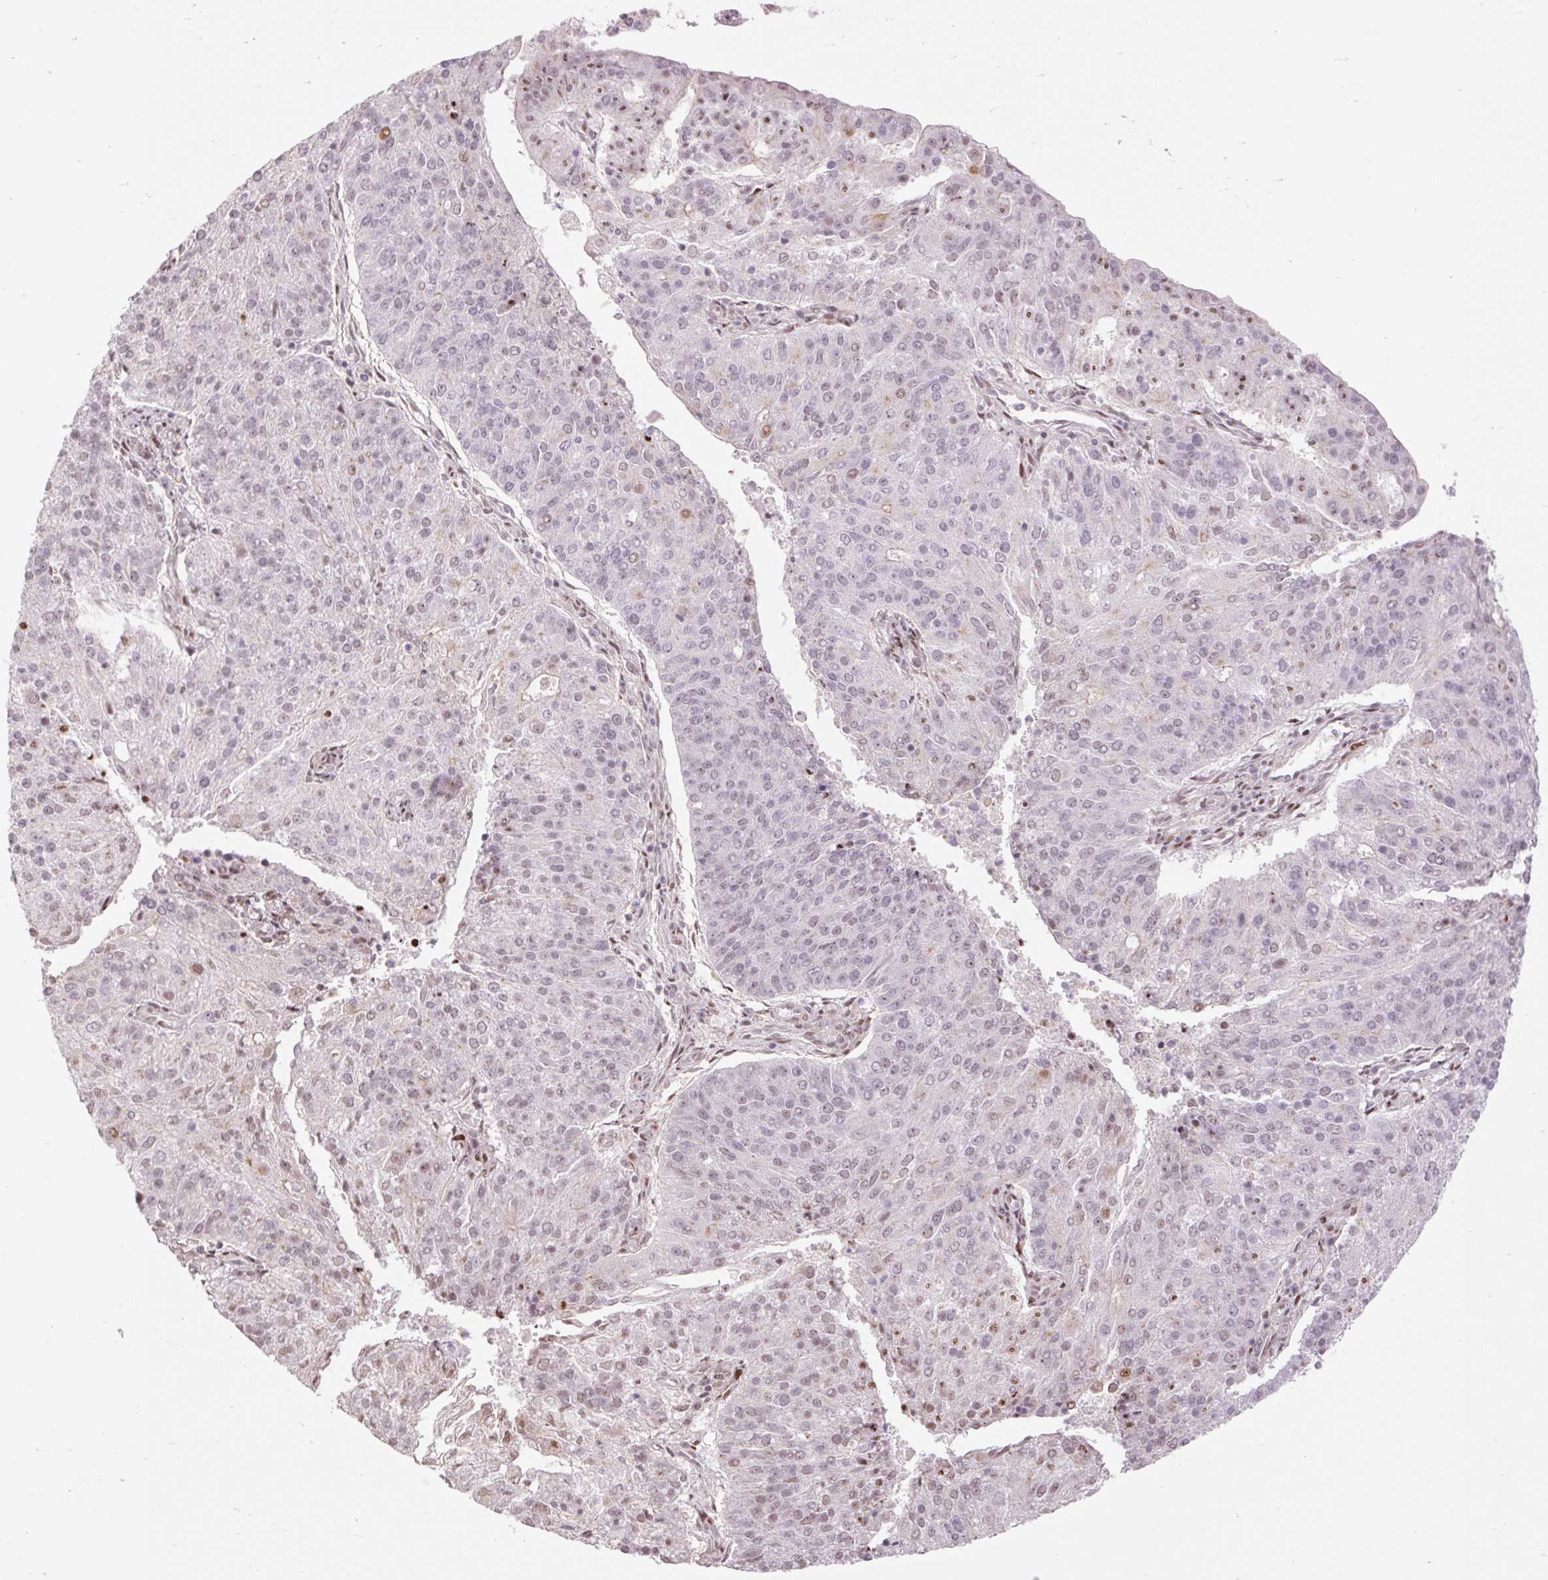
{"staining": {"intensity": "moderate", "quantity": "25%-75%", "location": "nuclear"}, "tissue": "endometrial cancer", "cell_type": "Tumor cells", "image_type": "cancer", "snomed": [{"axis": "morphology", "description": "Adenocarcinoma, NOS"}, {"axis": "topography", "description": "Endometrium"}], "caption": "Immunohistochemistry (IHC) of human adenocarcinoma (endometrial) displays medium levels of moderate nuclear expression in approximately 25%-75% of tumor cells.", "gene": "RIPPLY3", "patient": {"sex": "female", "age": 82}}